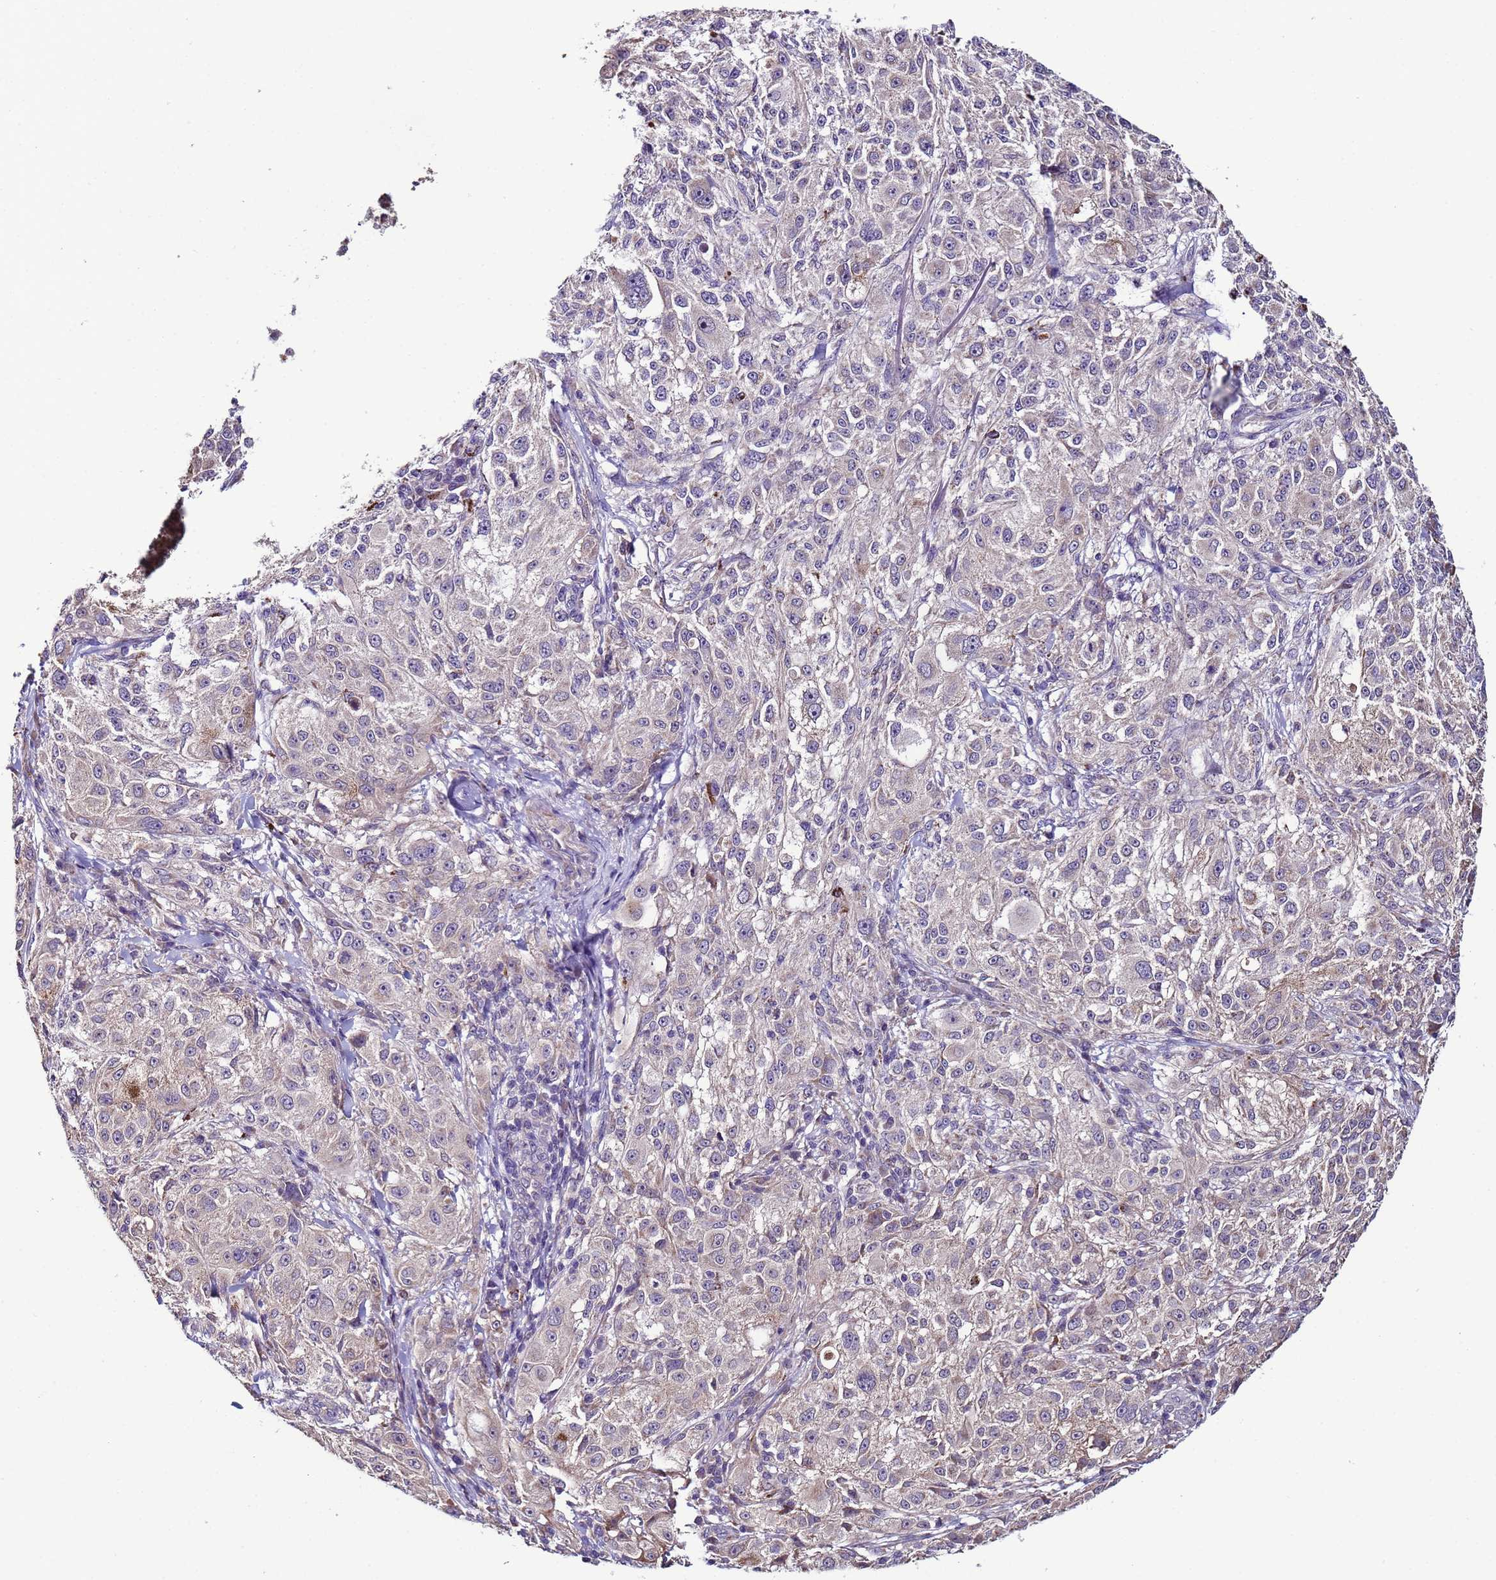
{"staining": {"intensity": "negative", "quantity": "none", "location": "none"}, "tissue": "melanoma", "cell_type": "Tumor cells", "image_type": "cancer", "snomed": [{"axis": "morphology", "description": "Necrosis, NOS"}, {"axis": "morphology", "description": "Malignant melanoma, NOS"}, {"axis": "topography", "description": "Skin"}], "caption": "An immunohistochemistry (IHC) histopathology image of melanoma is shown. There is no staining in tumor cells of melanoma.", "gene": "CLHC1", "patient": {"sex": "female", "age": 87}}